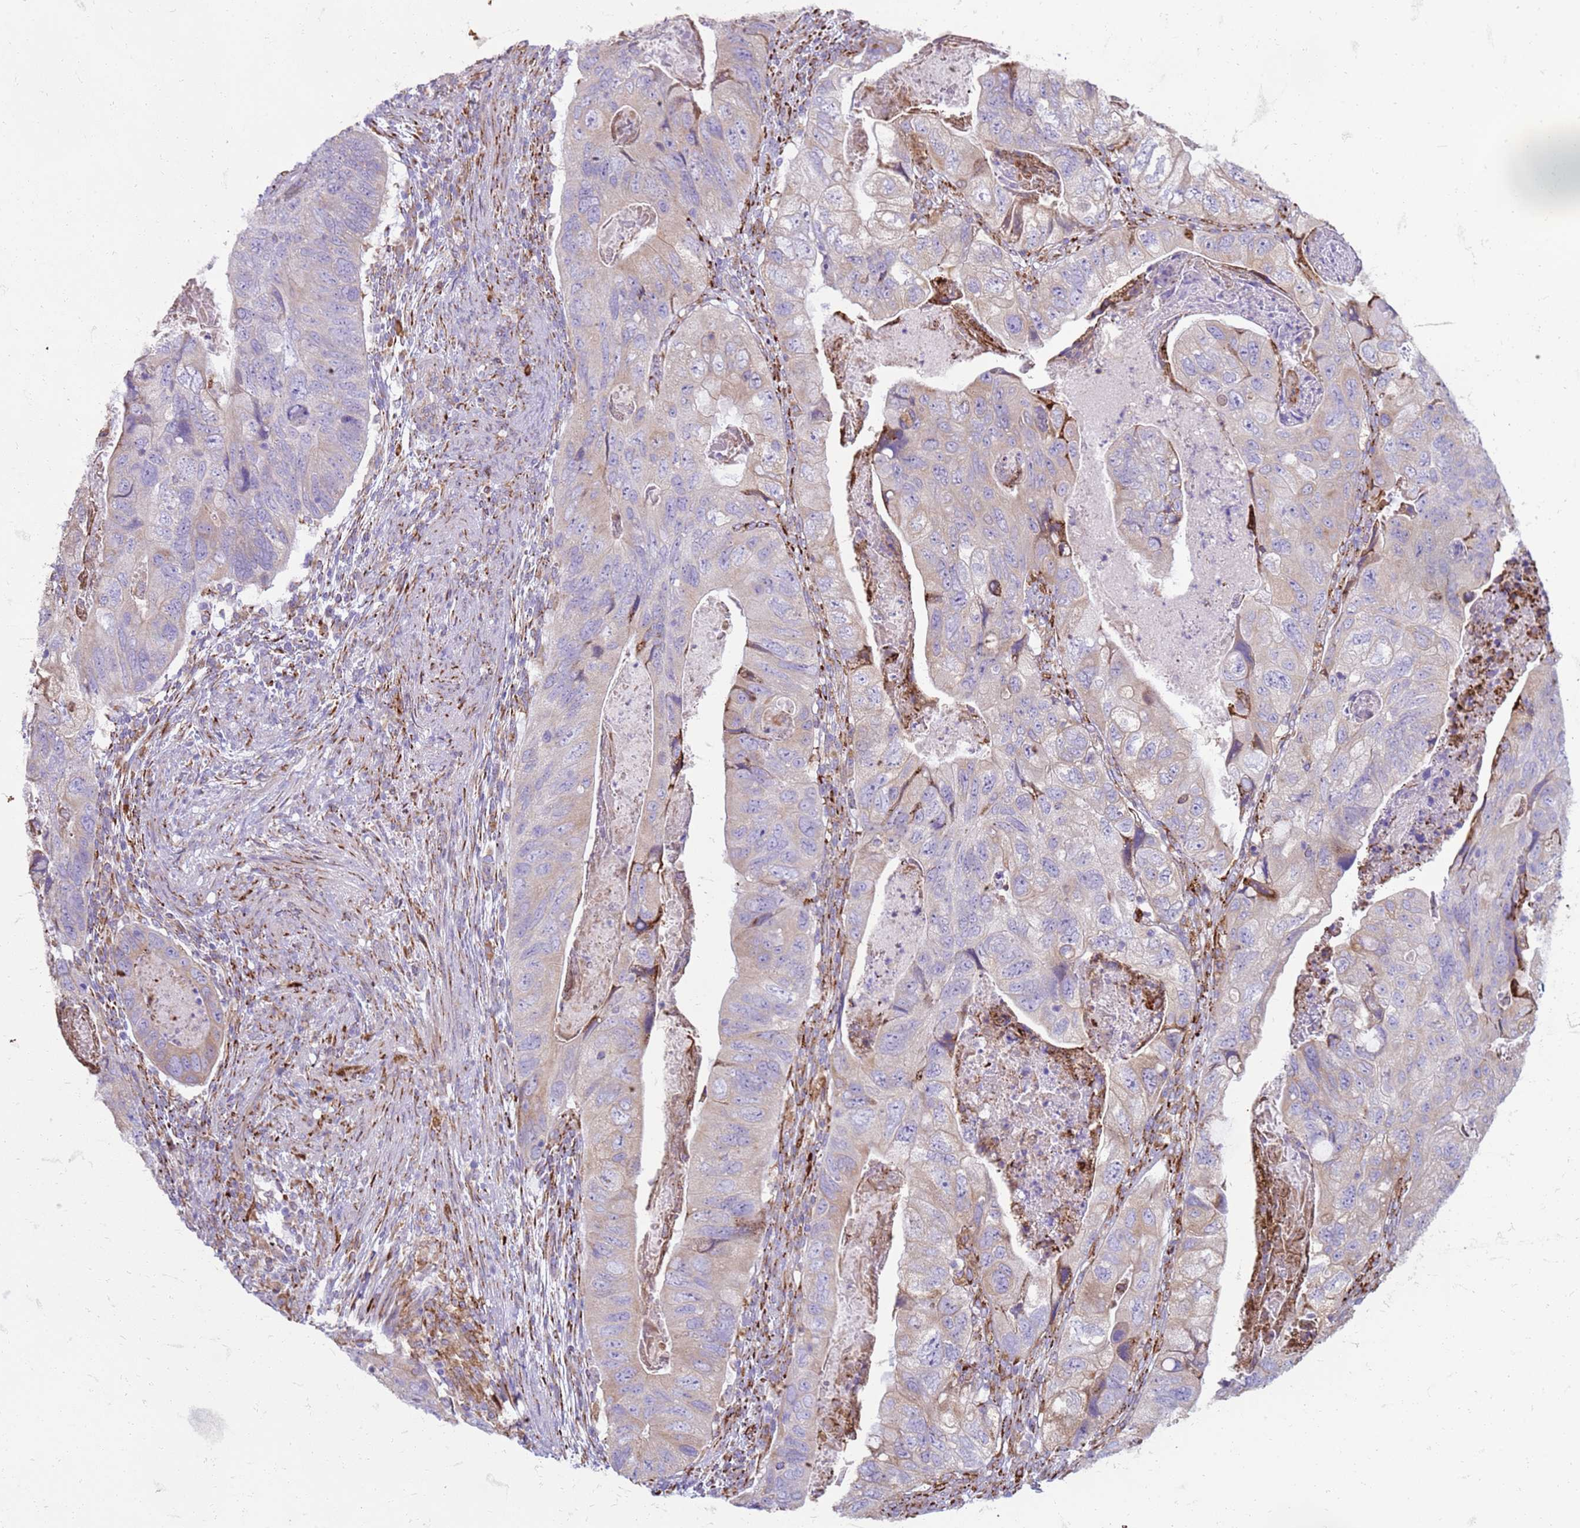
{"staining": {"intensity": "negative", "quantity": "none", "location": "none"}, "tissue": "colorectal cancer", "cell_type": "Tumor cells", "image_type": "cancer", "snomed": [{"axis": "morphology", "description": "Adenocarcinoma, NOS"}, {"axis": "topography", "description": "Rectum"}], "caption": "Immunohistochemistry micrograph of neoplastic tissue: colorectal cancer (adenocarcinoma) stained with DAB (3,3'-diaminobenzidine) exhibits no significant protein positivity in tumor cells.", "gene": "PDK3", "patient": {"sex": "male", "age": 63}}